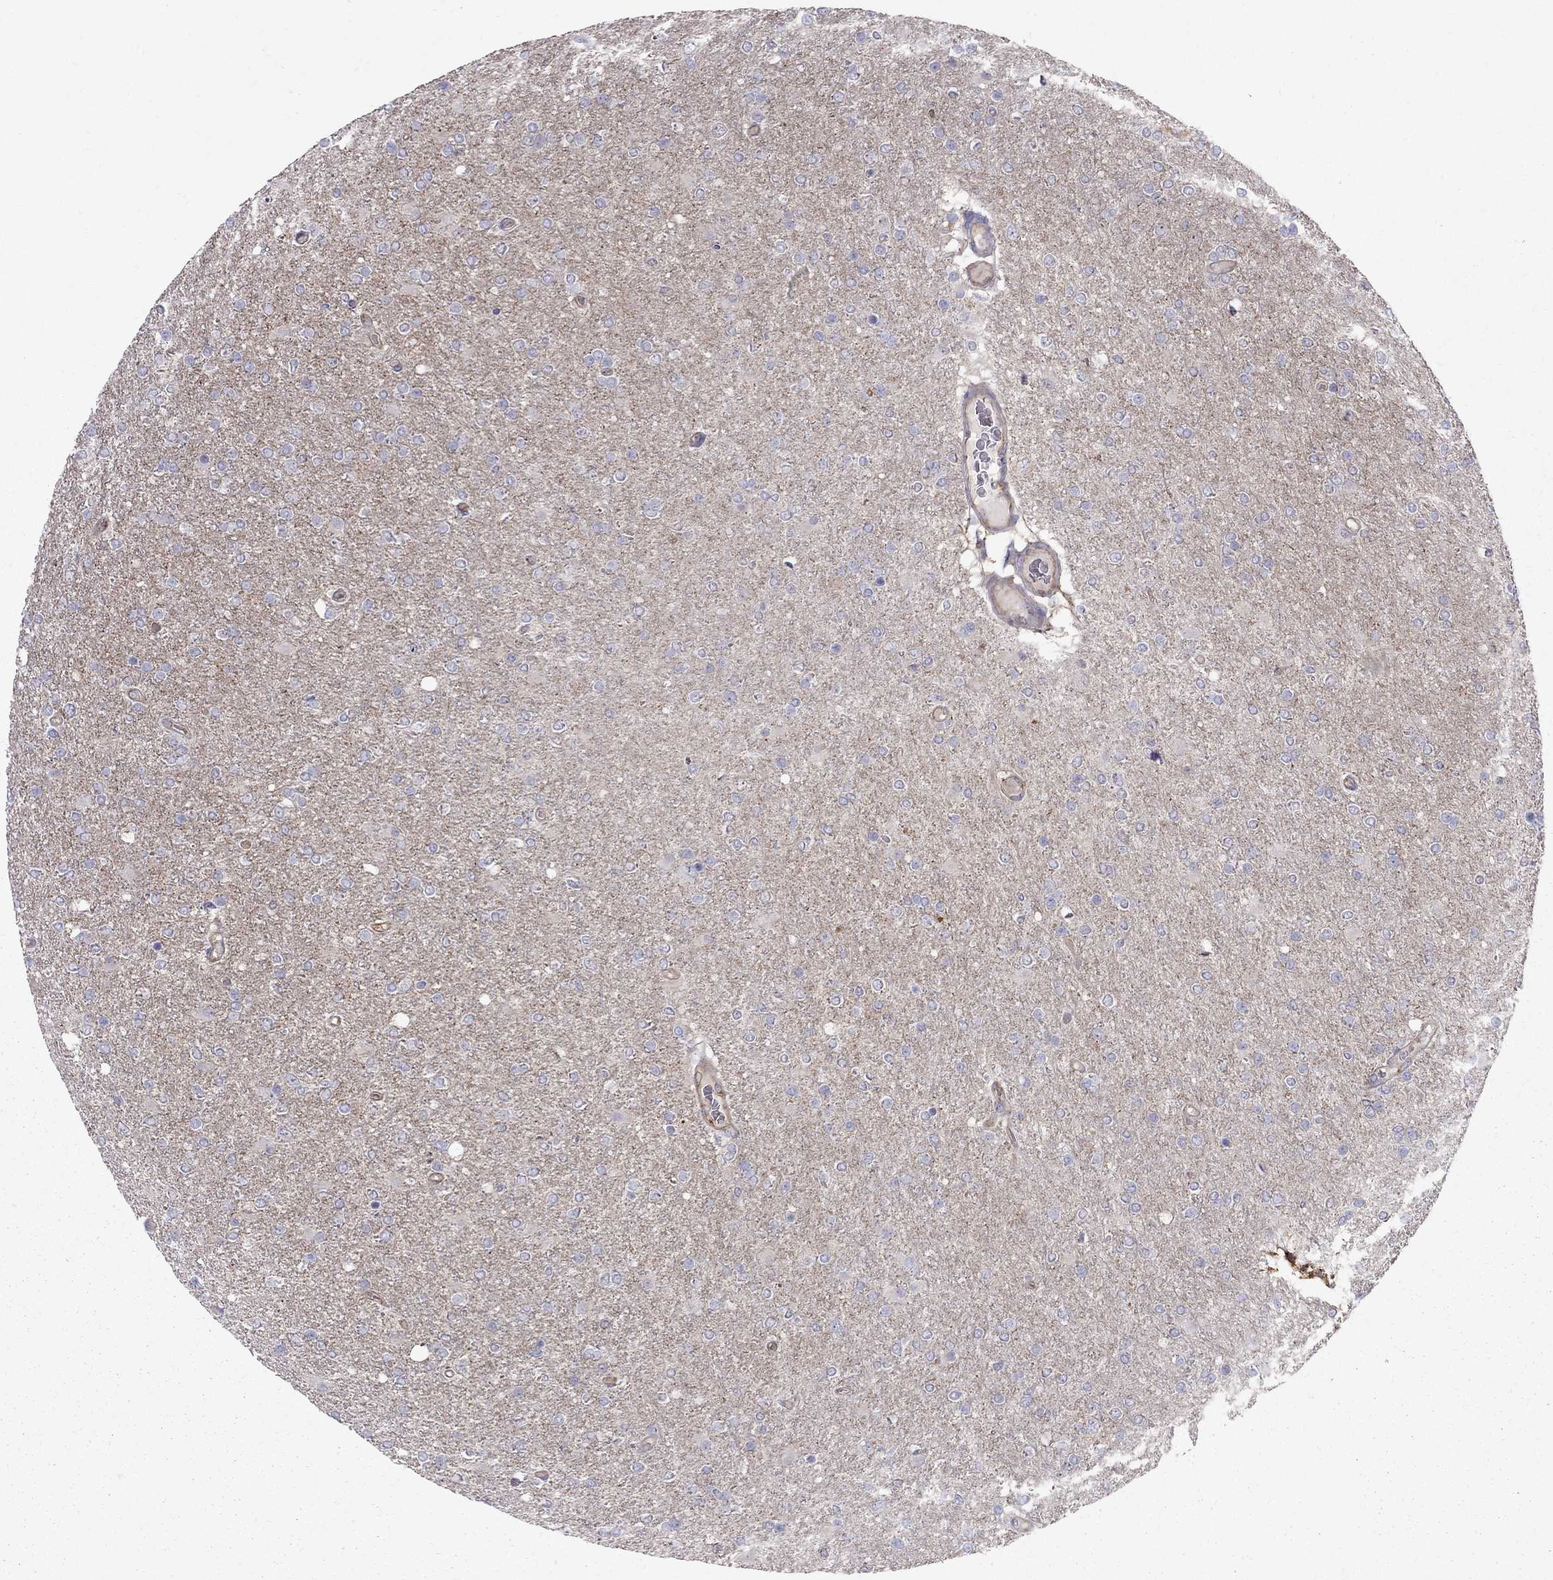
{"staining": {"intensity": "negative", "quantity": "none", "location": "none"}, "tissue": "glioma", "cell_type": "Tumor cells", "image_type": "cancer", "snomed": [{"axis": "morphology", "description": "Glioma, malignant, High grade"}, {"axis": "topography", "description": "Cerebral cortex"}], "caption": "This is an immunohistochemistry (IHC) micrograph of human malignant glioma (high-grade). There is no positivity in tumor cells.", "gene": "EIF4E3", "patient": {"sex": "male", "age": 70}}